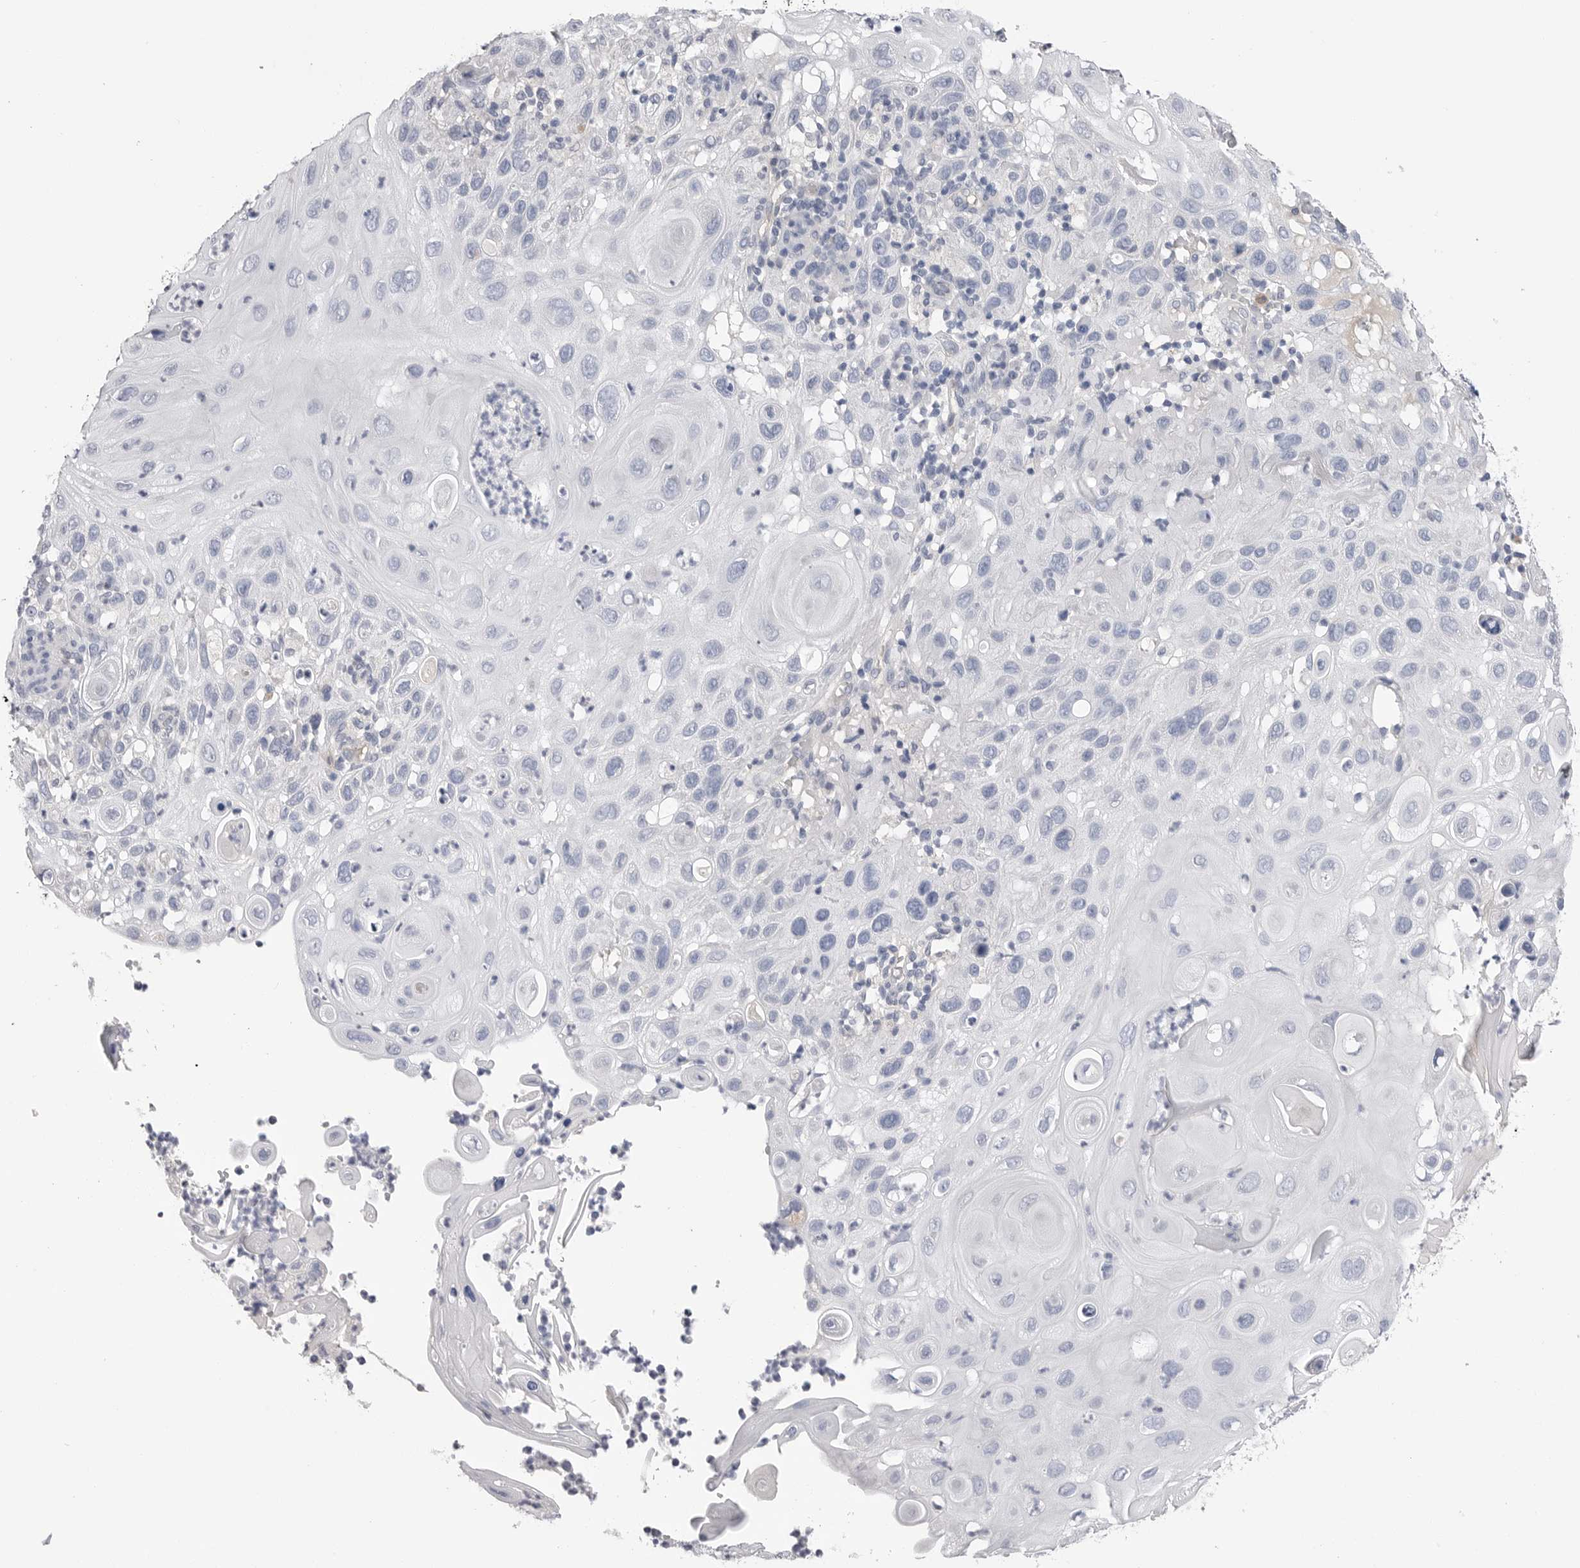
{"staining": {"intensity": "negative", "quantity": "none", "location": "none"}, "tissue": "skin cancer", "cell_type": "Tumor cells", "image_type": "cancer", "snomed": [{"axis": "morphology", "description": "Normal tissue, NOS"}, {"axis": "morphology", "description": "Squamous cell carcinoma, NOS"}, {"axis": "topography", "description": "Skin"}], "caption": "This is a histopathology image of IHC staining of skin squamous cell carcinoma, which shows no staining in tumor cells. (DAB IHC, high magnification).", "gene": "DLGAP3", "patient": {"sex": "female", "age": 96}}